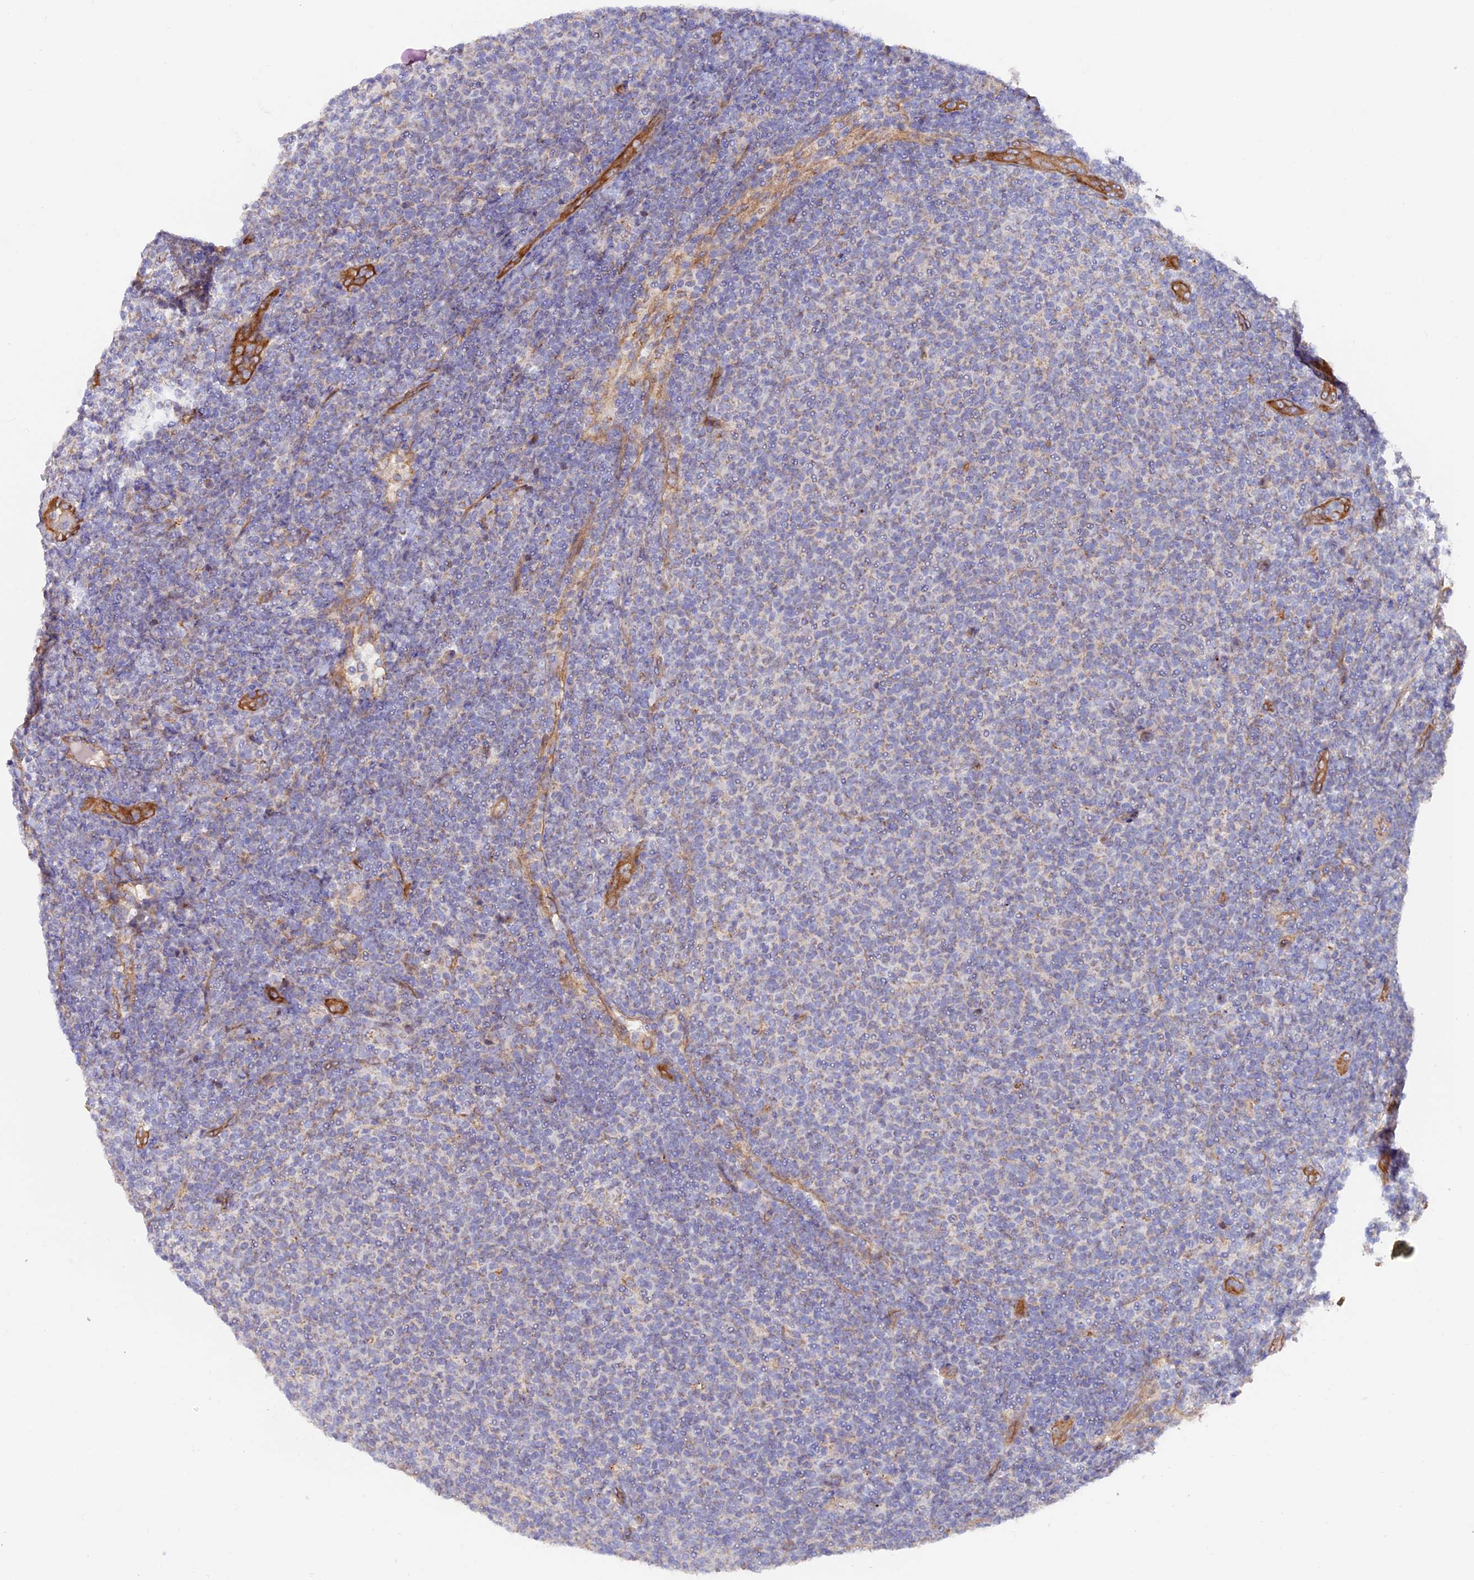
{"staining": {"intensity": "negative", "quantity": "none", "location": "none"}, "tissue": "lymphoma", "cell_type": "Tumor cells", "image_type": "cancer", "snomed": [{"axis": "morphology", "description": "Malignant lymphoma, non-Hodgkin's type, Low grade"}, {"axis": "topography", "description": "Lymph node"}], "caption": "This is an IHC photomicrograph of human malignant lymphoma, non-Hodgkin's type (low-grade). There is no positivity in tumor cells.", "gene": "DUS3L", "patient": {"sex": "male", "age": 66}}